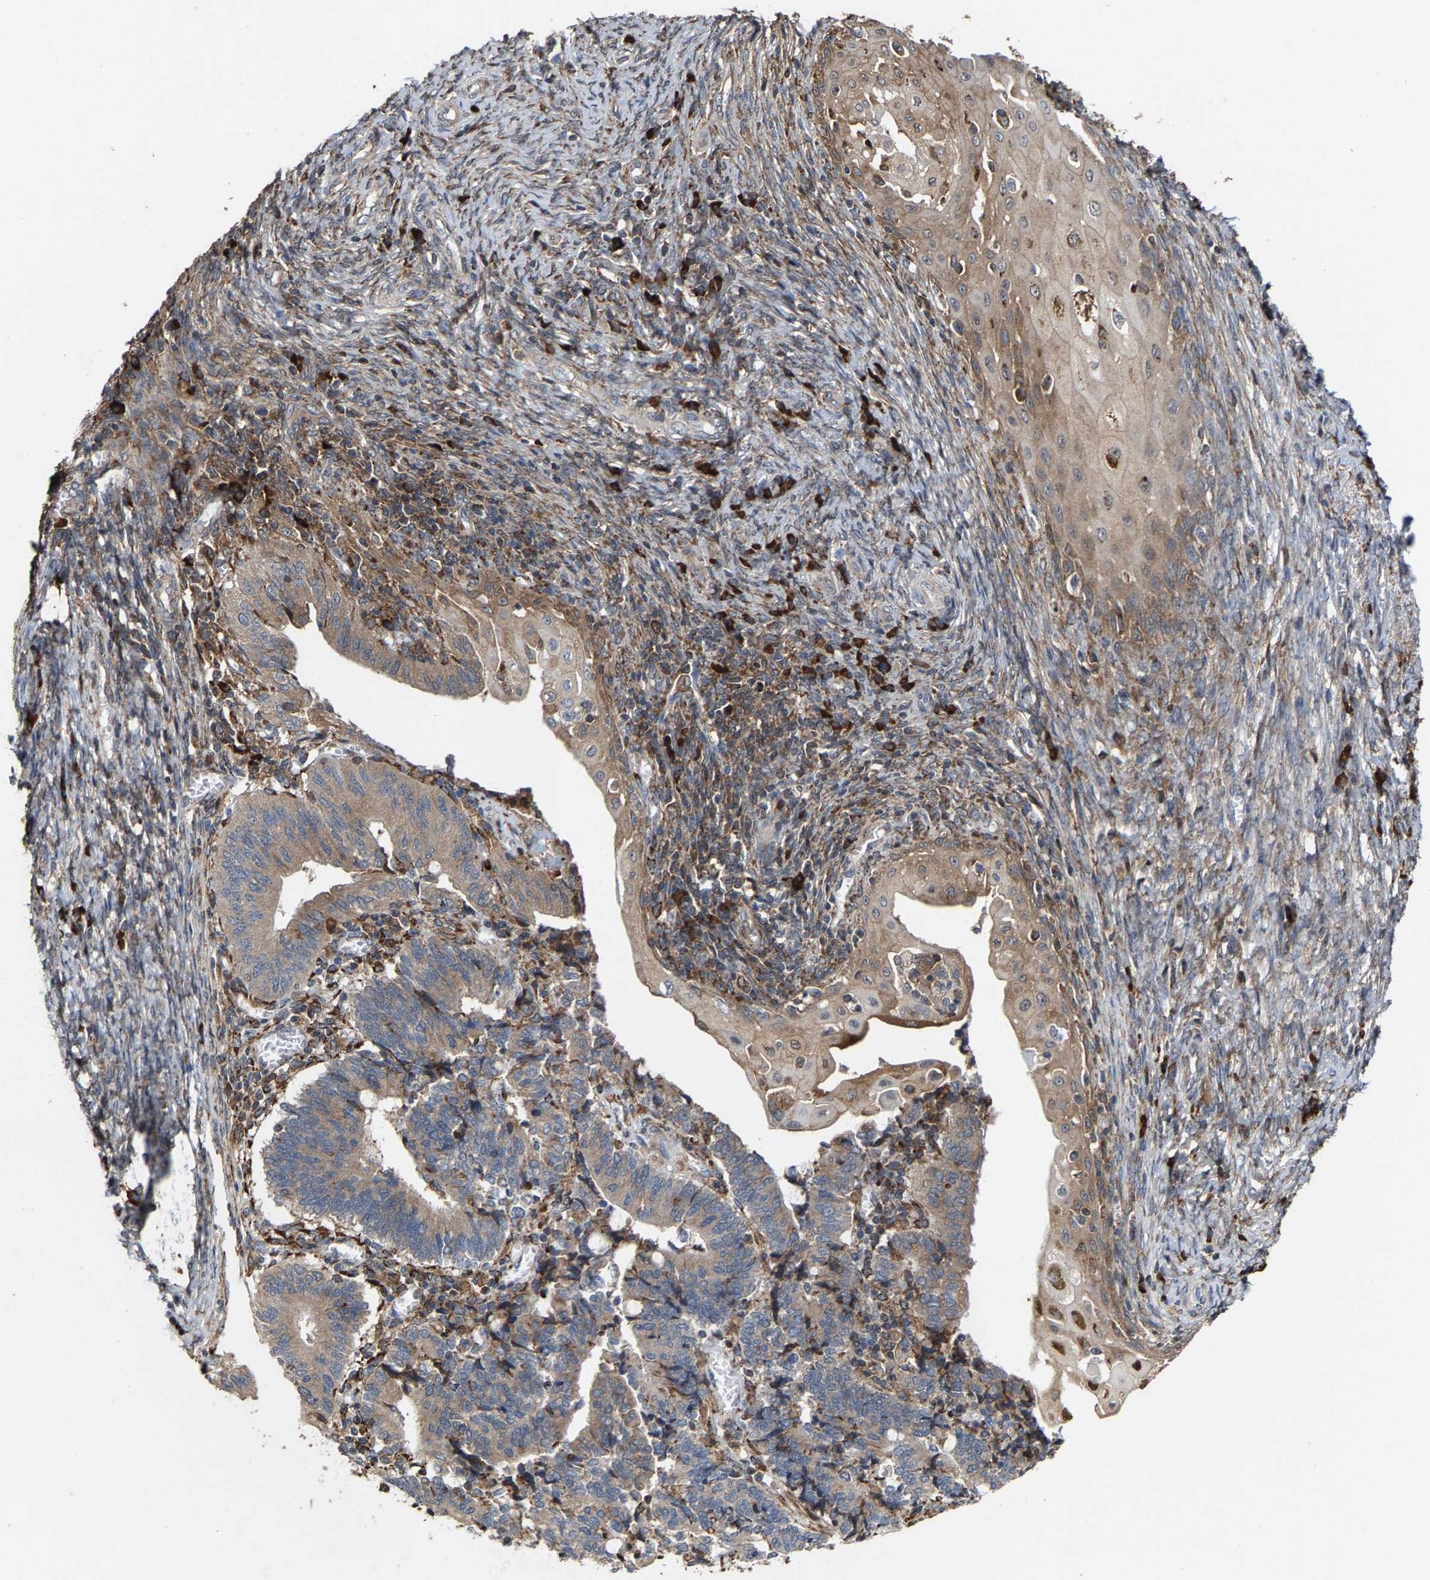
{"staining": {"intensity": "weak", "quantity": "25%-75%", "location": "cytoplasmic/membranous"}, "tissue": "cervical cancer", "cell_type": "Tumor cells", "image_type": "cancer", "snomed": [{"axis": "morphology", "description": "Adenocarcinoma, NOS"}, {"axis": "topography", "description": "Cervix"}], "caption": "Immunohistochemistry (IHC) of human cervical cancer (adenocarcinoma) exhibits low levels of weak cytoplasmic/membranous staining in about 25%-75% of tumor cells.", "gene": "FGD3", "patient": {"sex": "female", "age": 44}}